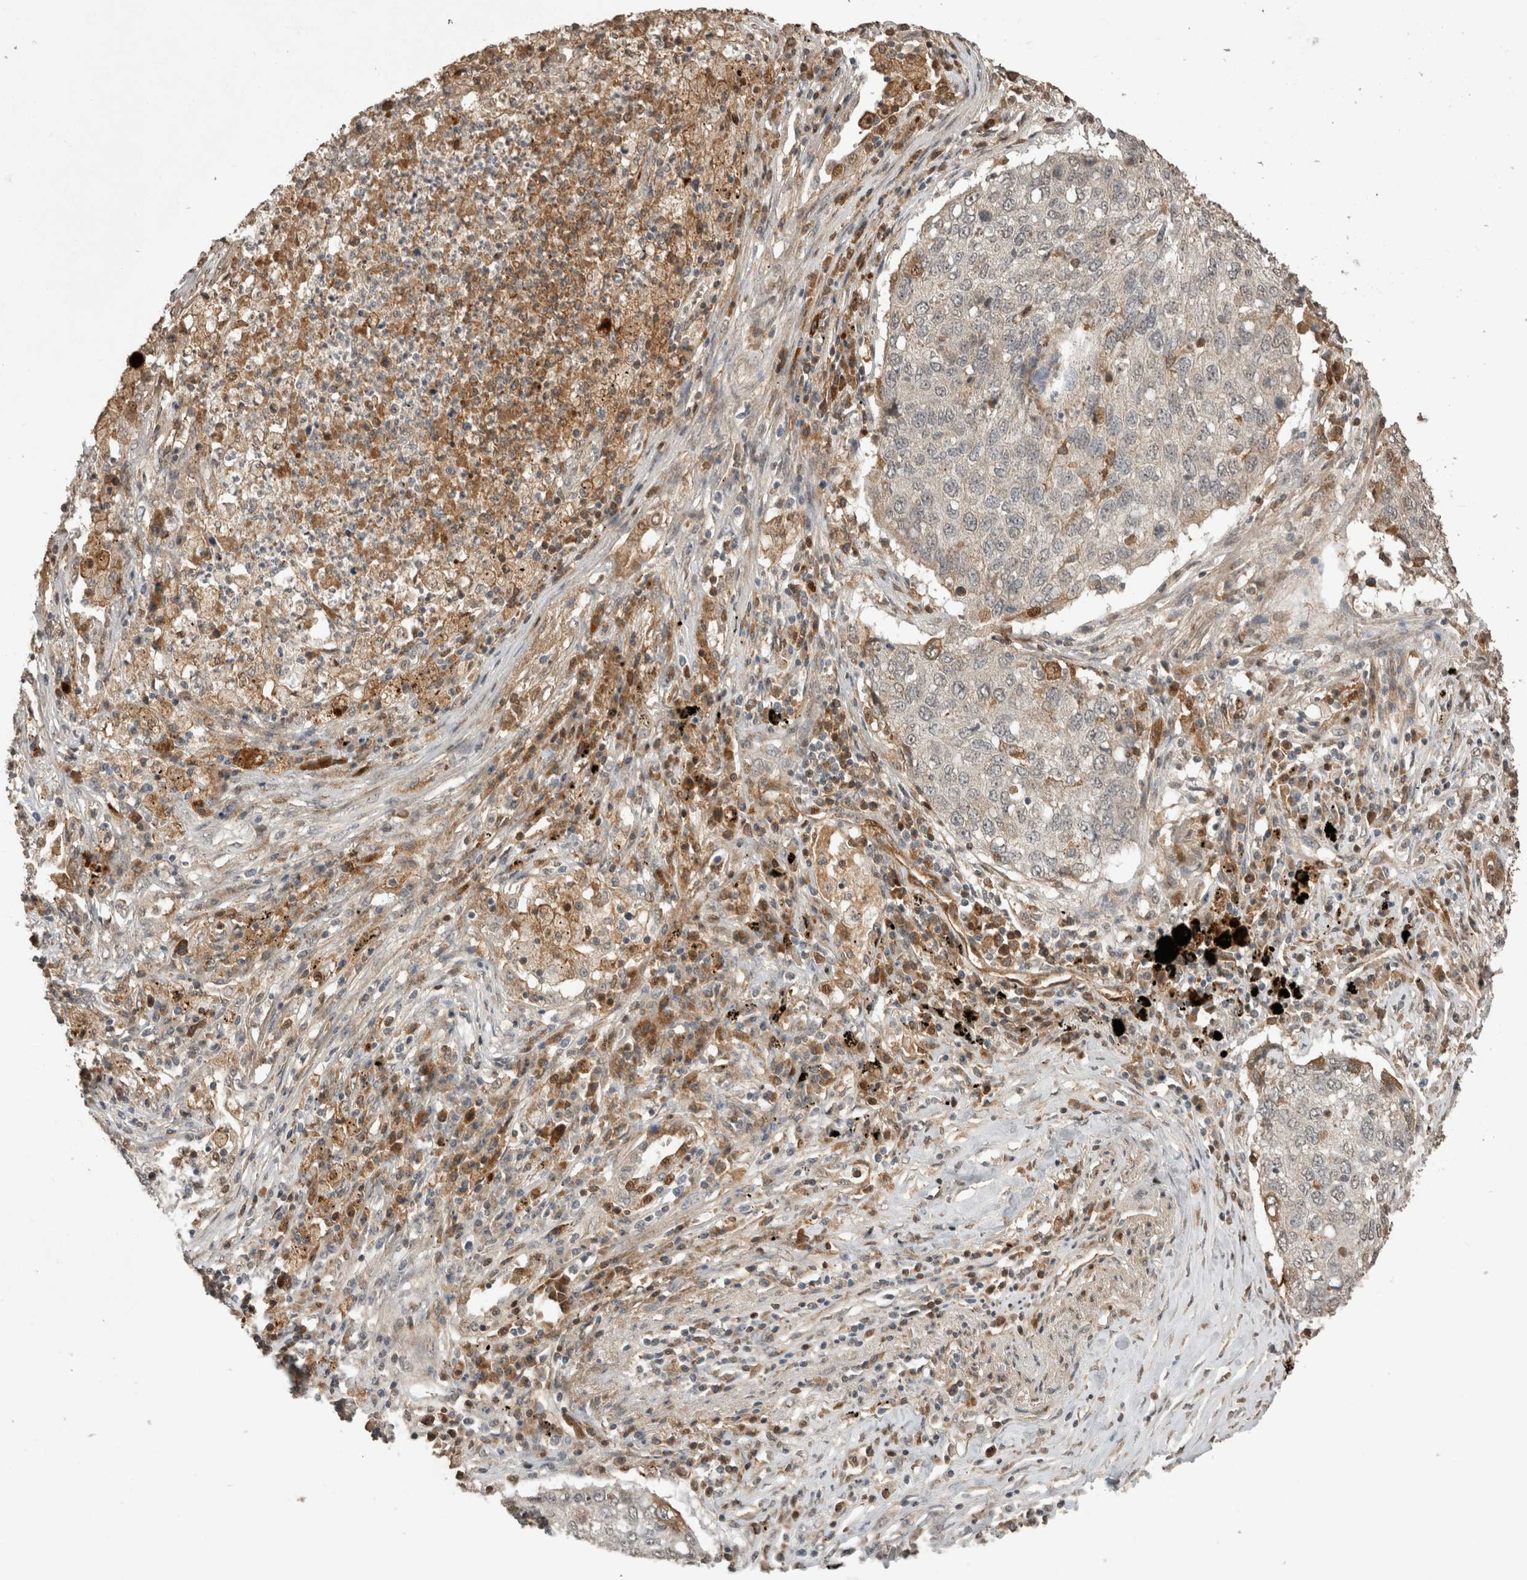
{"staining": {"intensity": "negative", "quantity": "none", "location": "none"}, "tissue": "lung cancer", "cell_type": "Tumor cells", "image_type": "cancer", "snomed": [{"axis": "morphology", "description": "Squamous cell carcinoma, NOS"}, {"axis": "topography", "description": "Lung"}], "caption": "An IHC histopathology image of lung squamous cell carcinoma is shown. There is no staining in tumor cells of lung squamous cell carcinoma.", "gene": "FAM3A", "patient": {"sex": "female", "age": 63}}